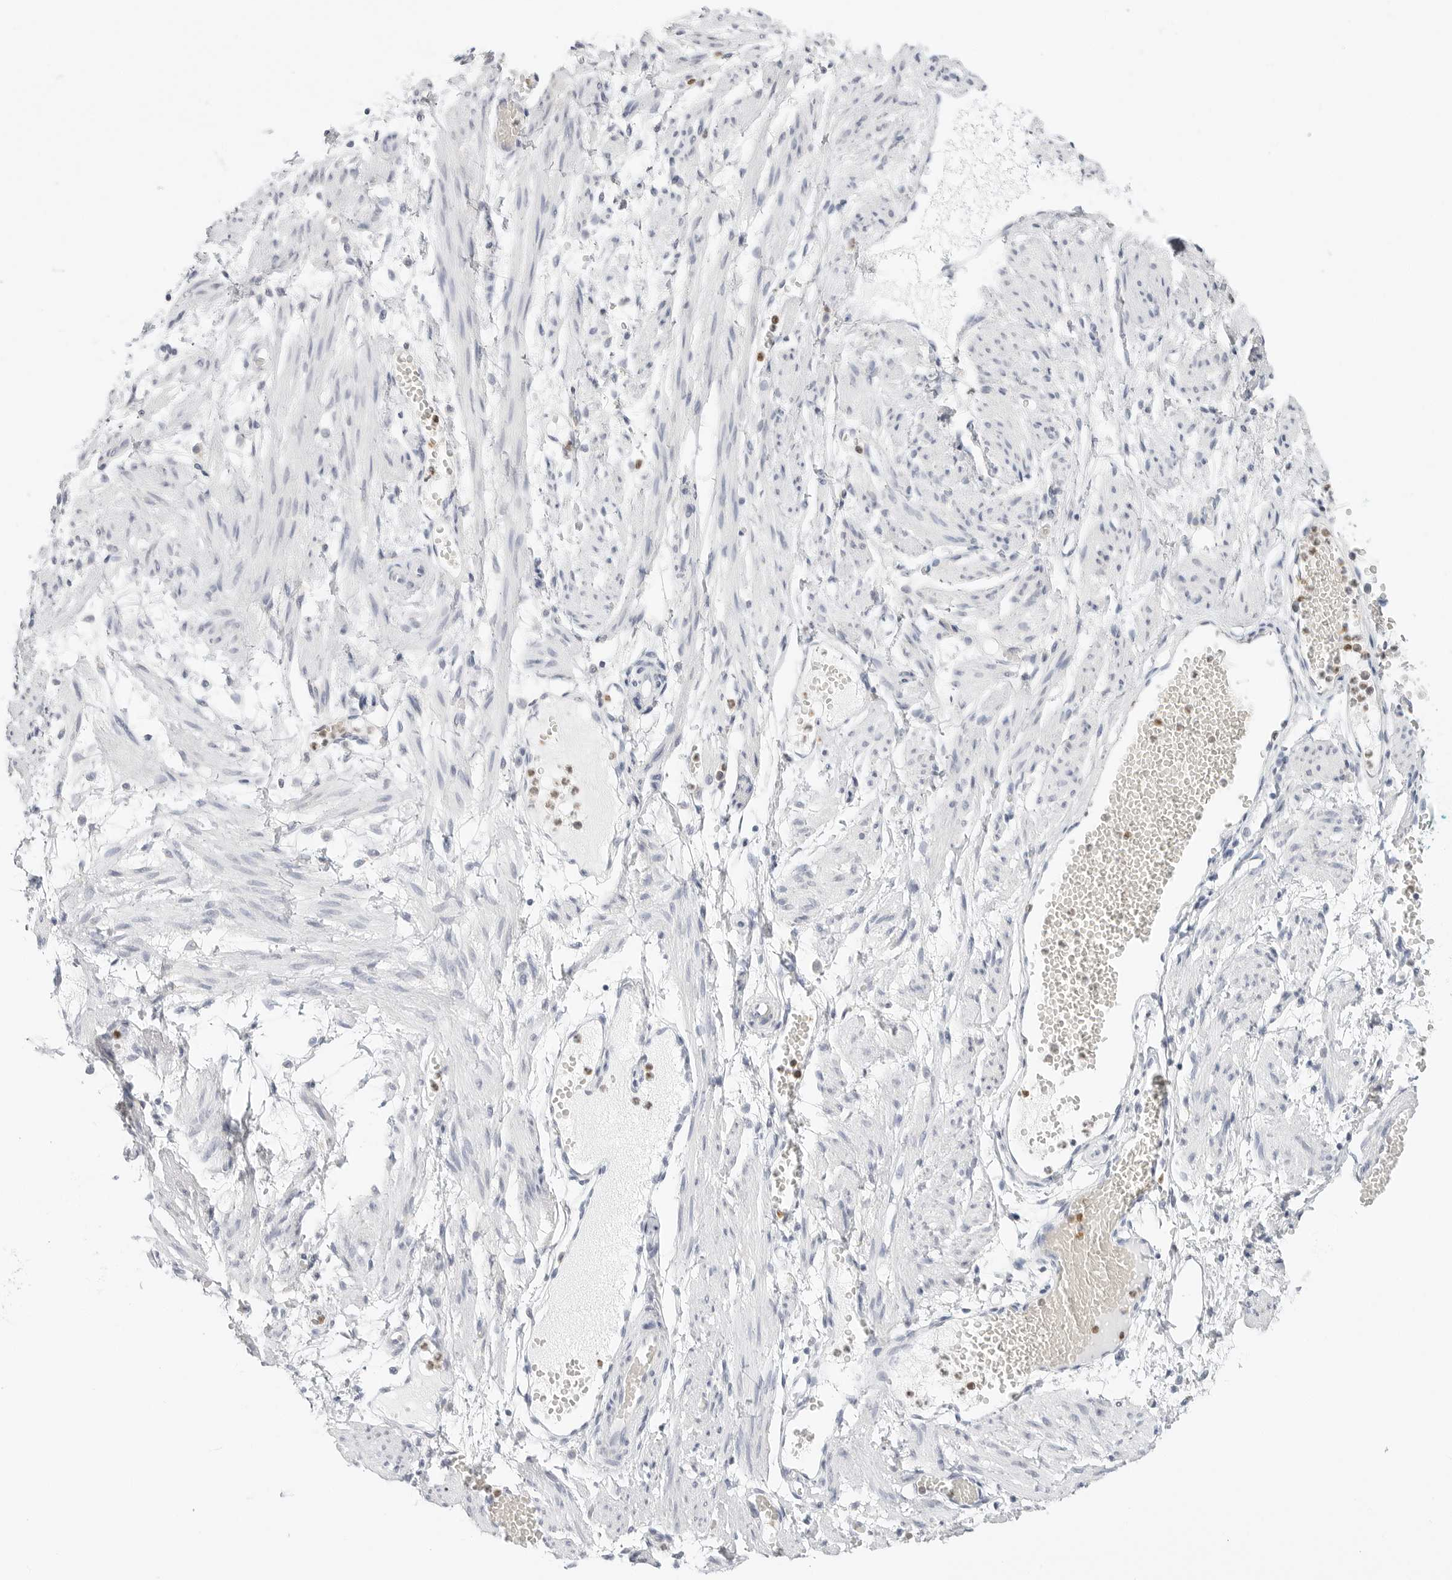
{"staining": {"intensity": "moderate", "quantity": ">75%", "location": "cytoplasmic/membranous"}, "tissue": "soft tissue", "cell_type": "Fibroblasts", "image_type": "normal", "snomed": [{"axis": "morphology", "description": "Normal tissue, NOS"}, {"axis": "topography", "description": "Smooth muscle"}, {"axis": "topography", "description": "Peripheral nerve tissue"}], "caption": "This micrograph displays immunohistochemistry staining of normal soft tissue, with medium moderate cytoplasmic/membranous expression in approximately >75% of fibroblasts.", "gene": "THEM4", "patient": {"sex": "female", "age": 39}}